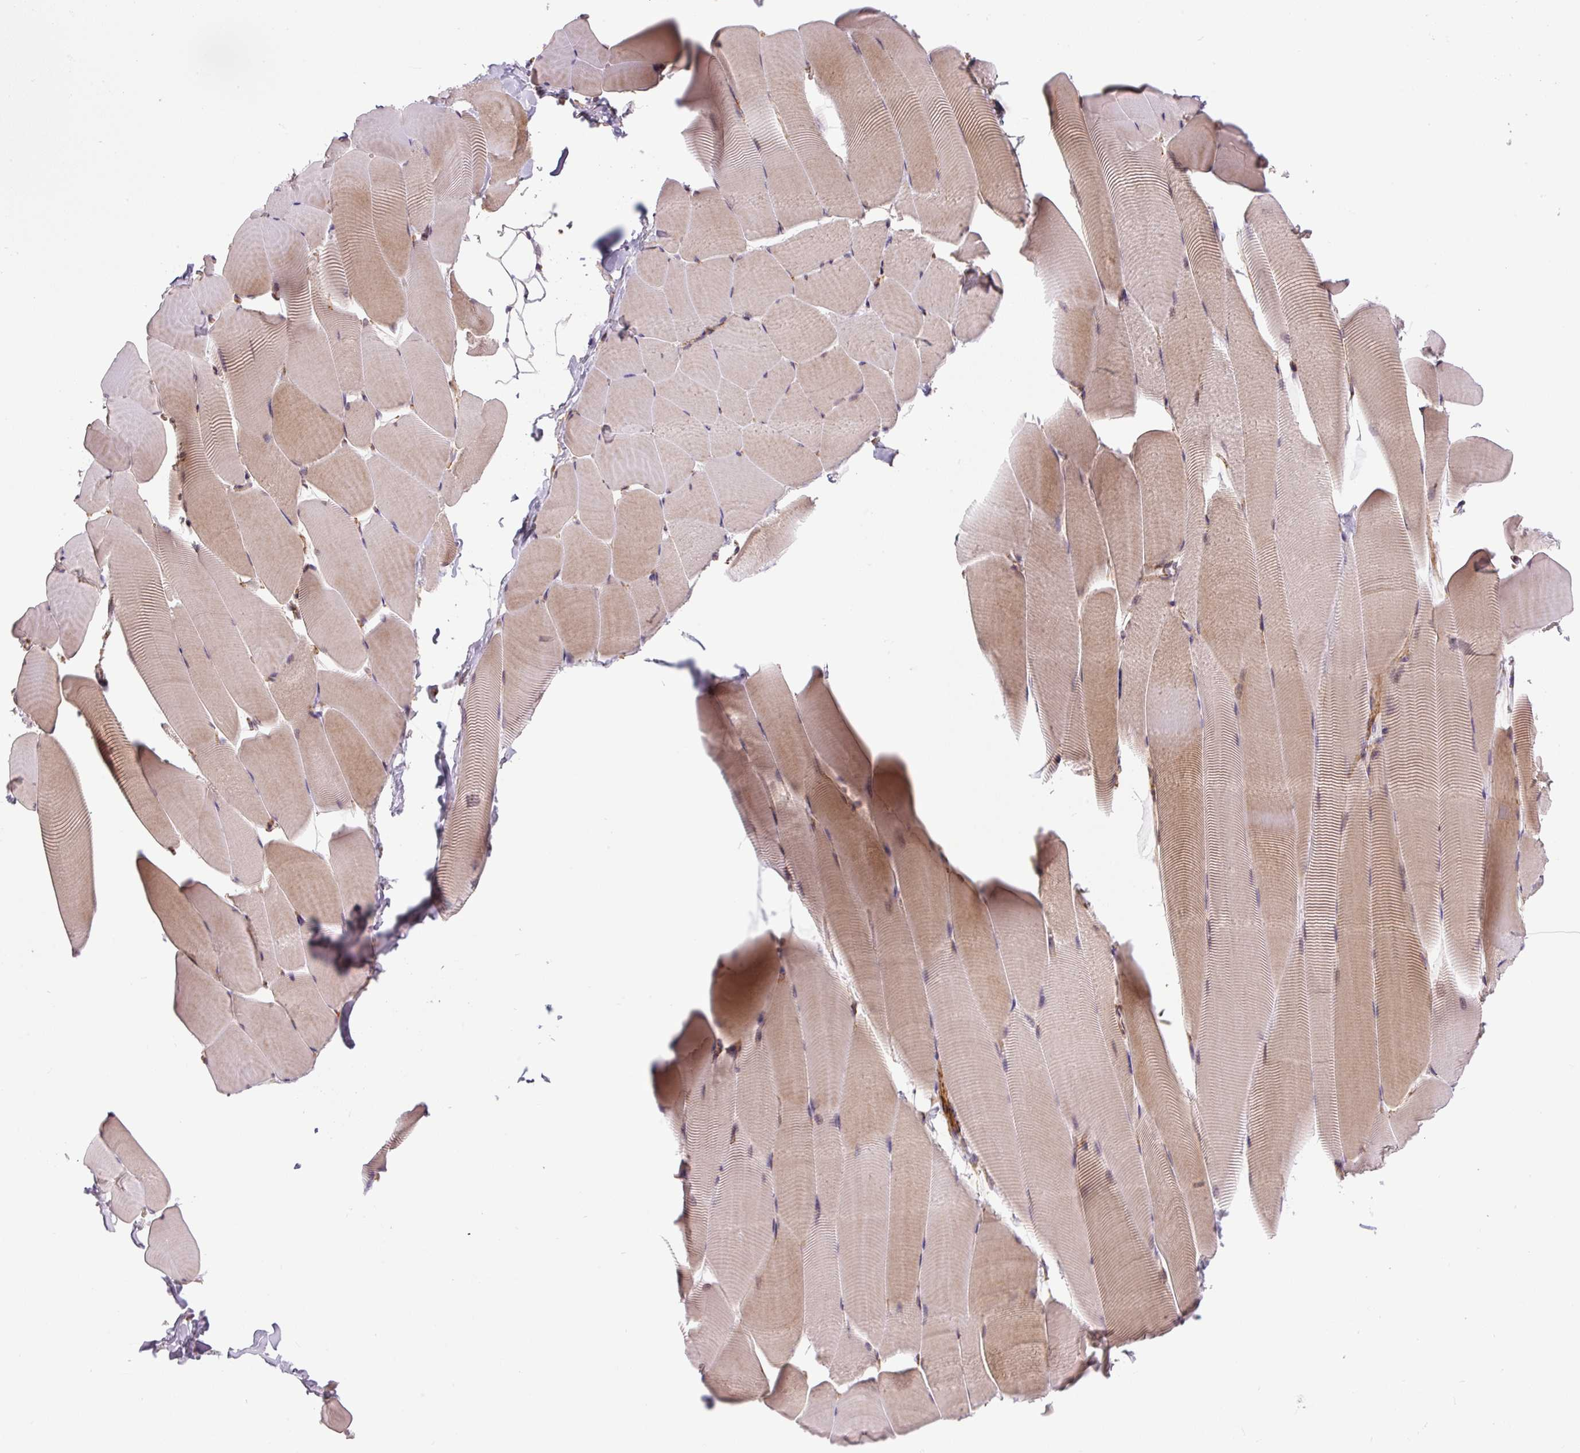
{"staining": {"intensity": "moderate", "quantity": ">75%", "location": "cytoplasmic/membranous"}, "tissue": "skeletal muscle", "cell_type": "Myocytes", "image_type": "normal", "snomed": [{"axis": "morphology", "description": "Normal tissue, NOS"}, {"axis": "topography", "description": "Skeletal muscle"}], "caption": "A brown stain shows moderate cytoplasmic/membranous staining of a protein in myocytes of normal skeletal muscle.", "gene": "SEPTIN10", "patient": {"sex": "male", "age": 25}}